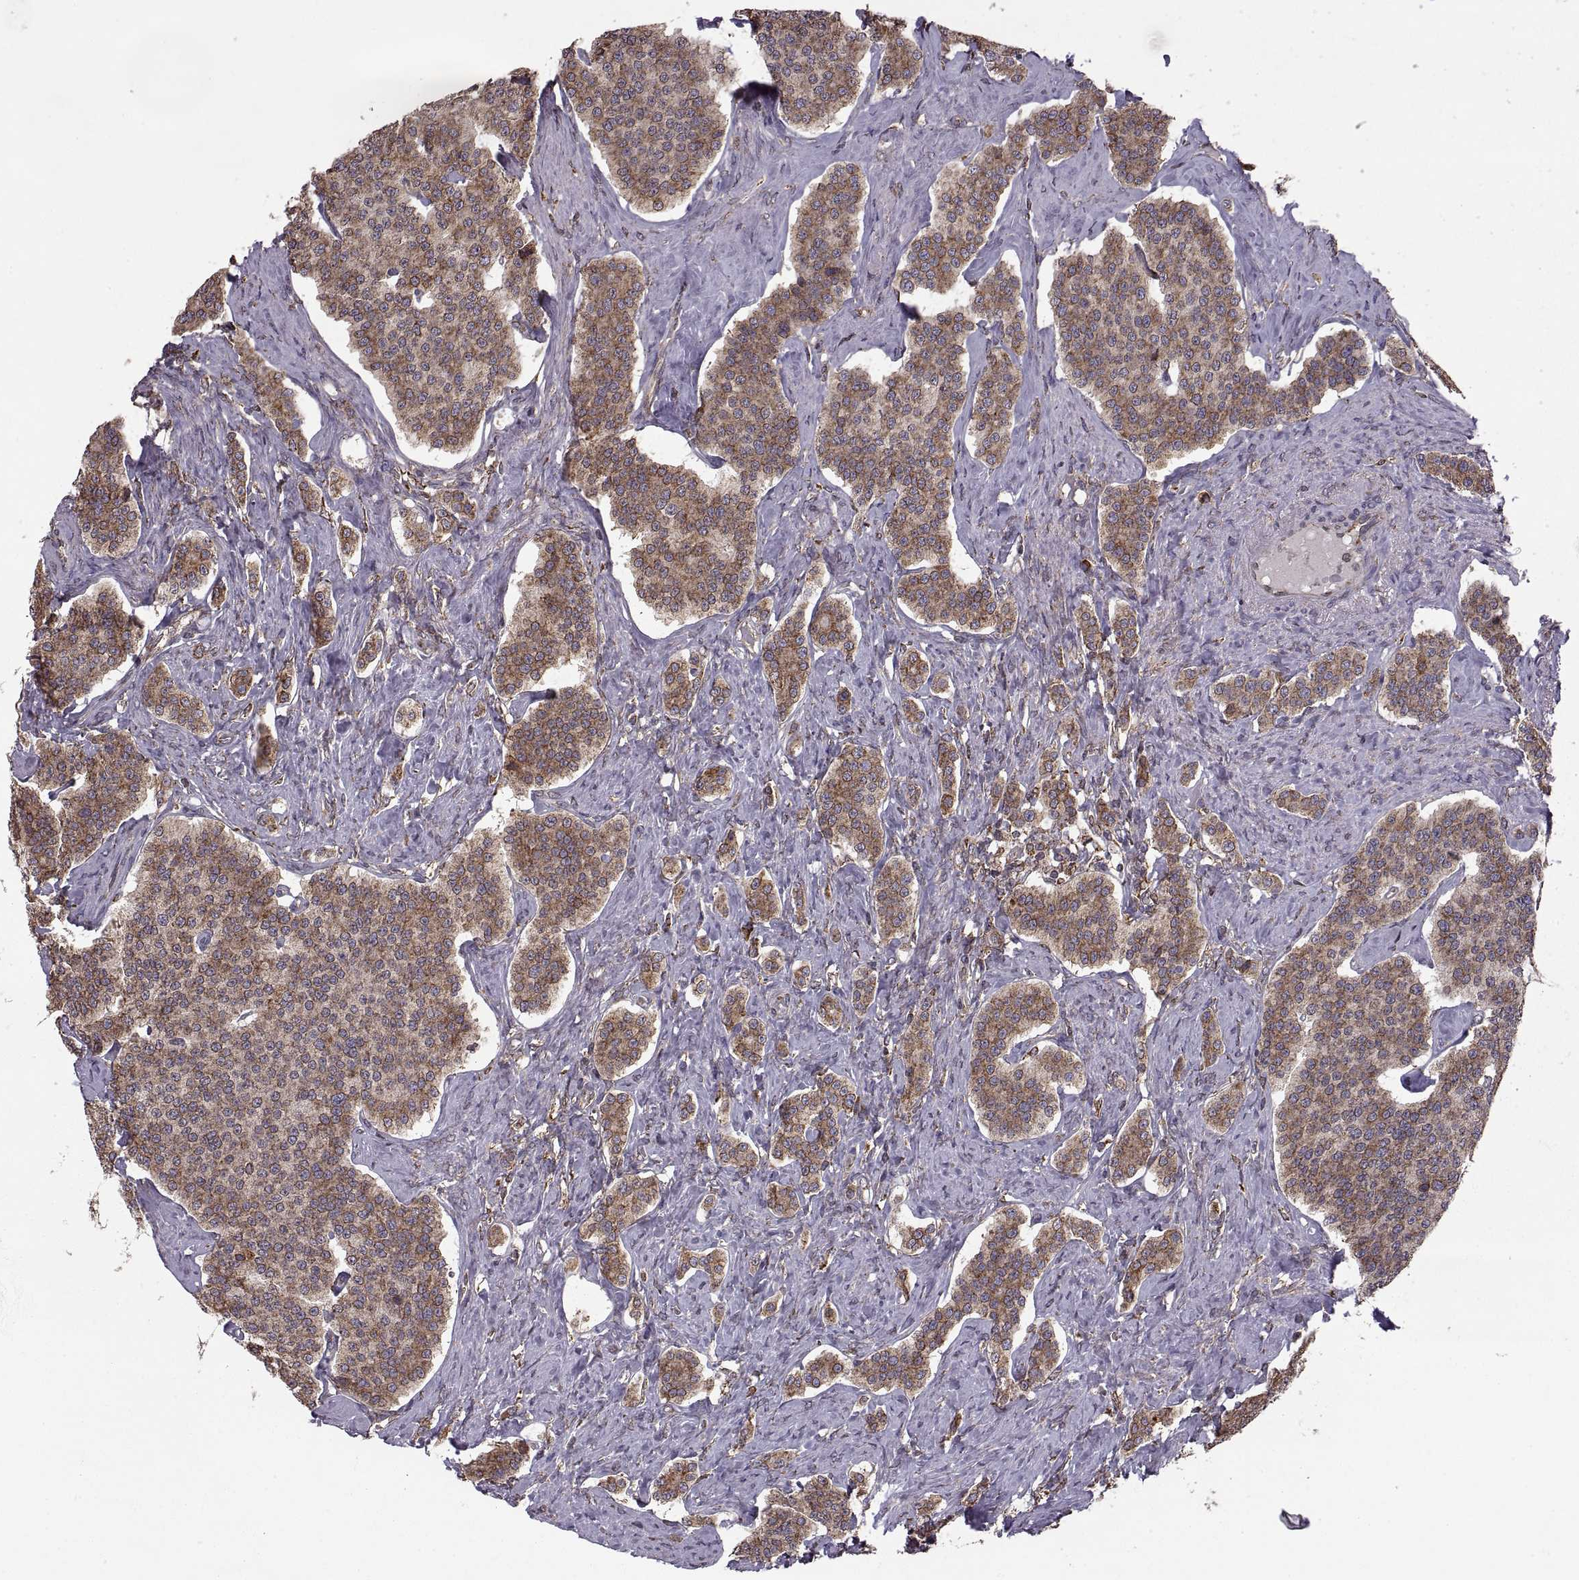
{"staining": {"intensity": "strong", "quantity": "<25%", "location": "cytoplasmic/membranous"}, "tissue": "carcinoid", "cell_type": "Tumor cells", "image_type": "cancer", "snomed": [{"axis": "morphology", "description": "Carcinoid, malignant, NOS"}, {"axis": "topography", "description": "Small intestine"}], "caption": "There is medium levels of strong cytoplasmic/membranous positivity in tumor cells of malignant carcinoid, as demonstrated by immunohistochemical staining (brown color).", "gene": "PDIA3", "patient": {"sex": "female", "age": 58}}